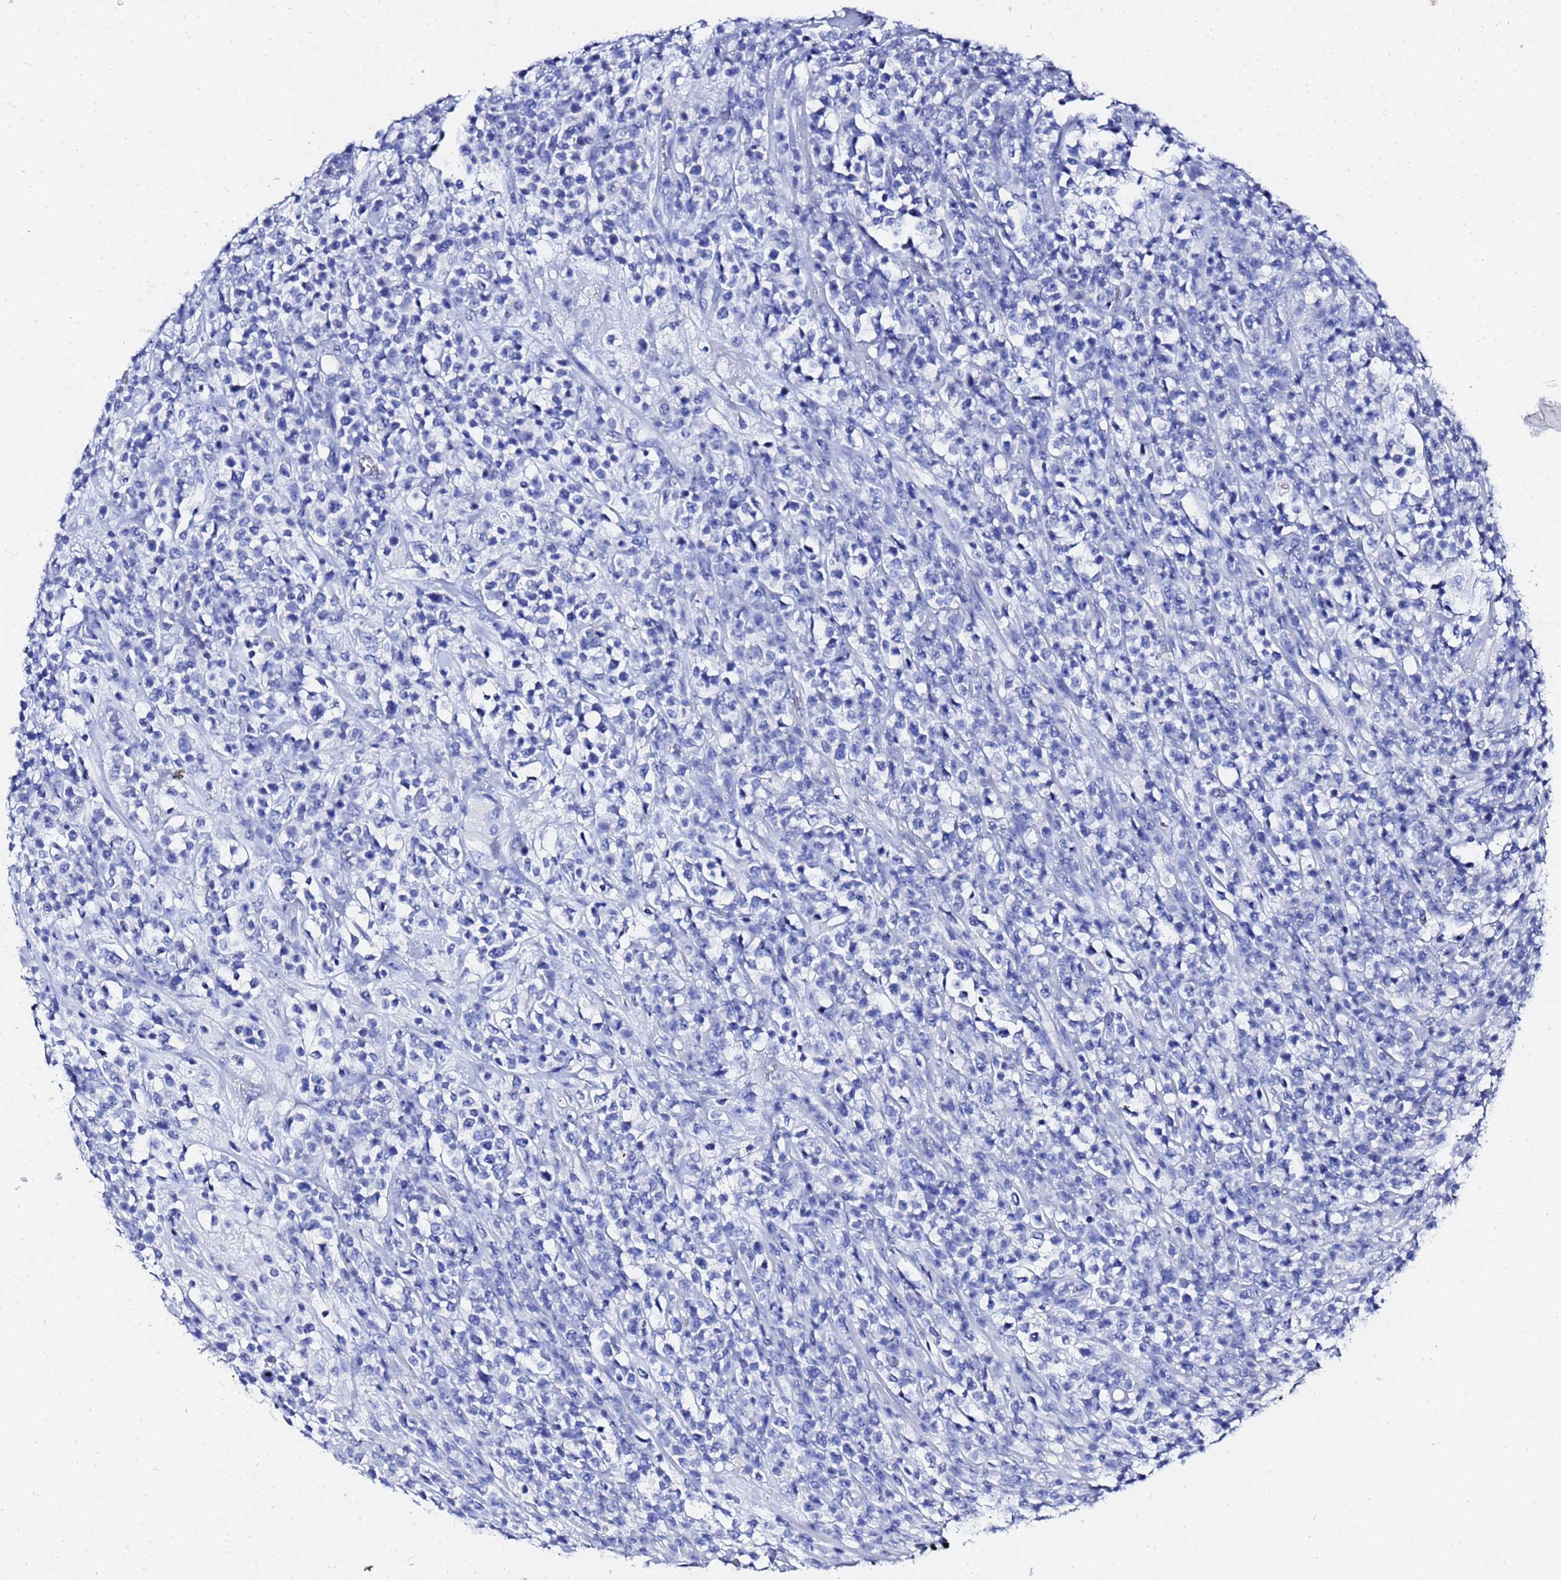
{"staining": {"intensity": "negative", "quantity": "none", "location": "none"}, "tissue": "lymphoma", "cell_type": "Tumor cells", "image_type": "cancer", "snomed": [{"axis": "morphology", "description": "Malignant lymphoma, non-Hodgkin's type, High grade"}, {"axis": "topography", "description": "Colon"}], "caption": "There is no significant expression in tumor cells of malignant lymphoma, non-Hodgkin's type (high-grade).", "gene": "GGT1", "patient": {"sex": "female", "age": 53}}